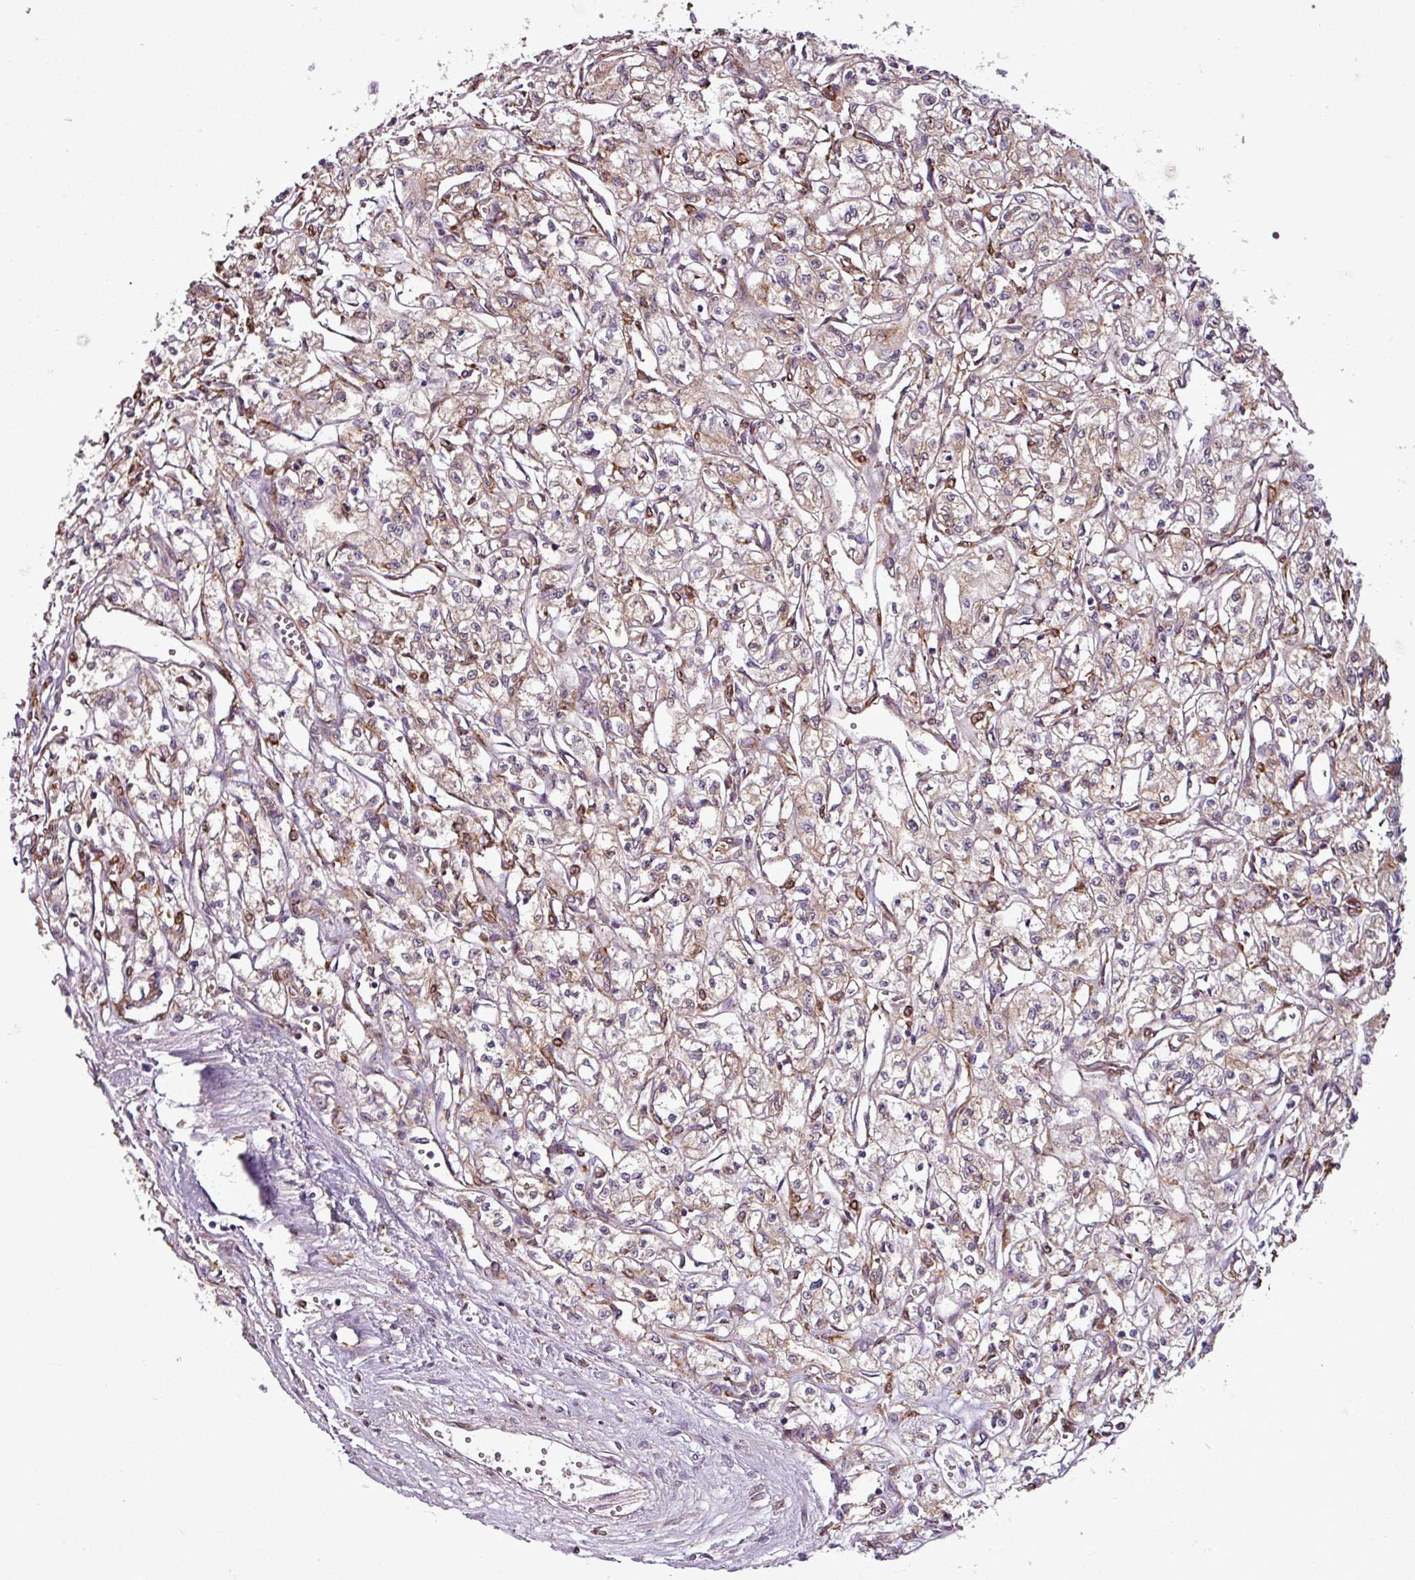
{"staining": {"intensity": "weak", "quantity": "25%-75%", "location": "cytoplasmic/membranous"}, "tissue": "renal cancer", "cell_type": "Tumor cells", "image_type": "cancer", "snomed": [{"axis": "morphology", "description": "Adenocarcinoma, NOS"}, {"axis": "topography", "description": "Kidney"}], "caption": "Brown immunohistochemical staining in human renal cancer (adenocarcinoma) shows weak cytoplasmic/membranous positivity in about 25%-75% of tumor cells.", "gene": "PACSIN2", "patient": {"sex": "male", "age": 56}}